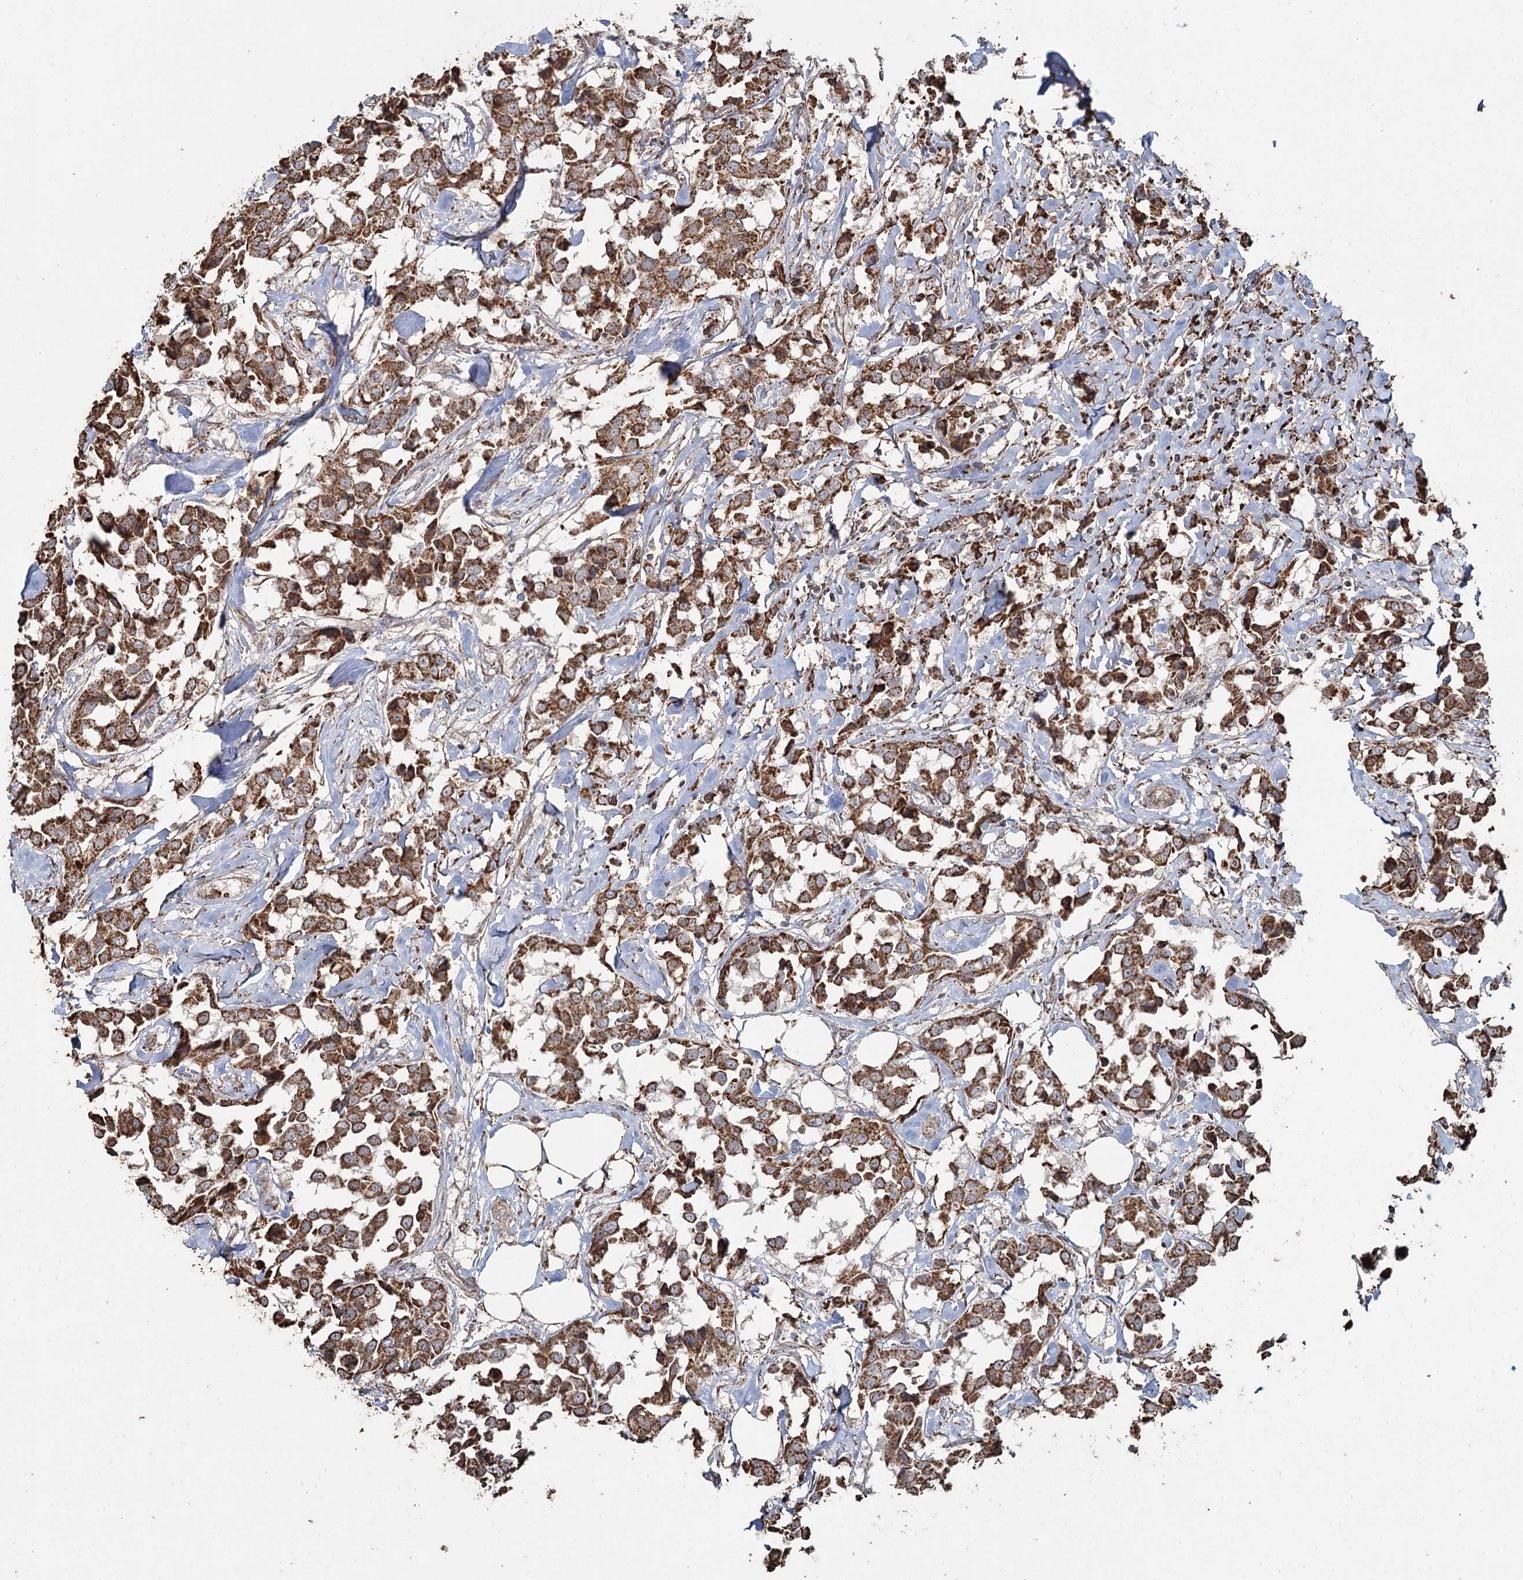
{"staining": {"intensity": "moderate", "quantity": ">75%", "location": "cytoplasmic/membranous"}, "tissue": "breast cancer", "cell_type": "Tumor cells", "image_type": "cancer", "snomed": [{"axis": "morphology", "description": "Duct carcinoma"}, {"axis": "topography", "description": "Breast"}], "caption": "DAB (3,3'-diaminobenzidine) immunohistochemical staining of breast cancer displays moderate cytoplasmic/membranous protein expression in approximately >75% of tumor cells. The staining was performed using DAB, with brown indicating positive protein expression. Nuclei are stained blue with hematoxylin.", "gene": "SLF2", "patient": {"sex": "female", "age": 80}}